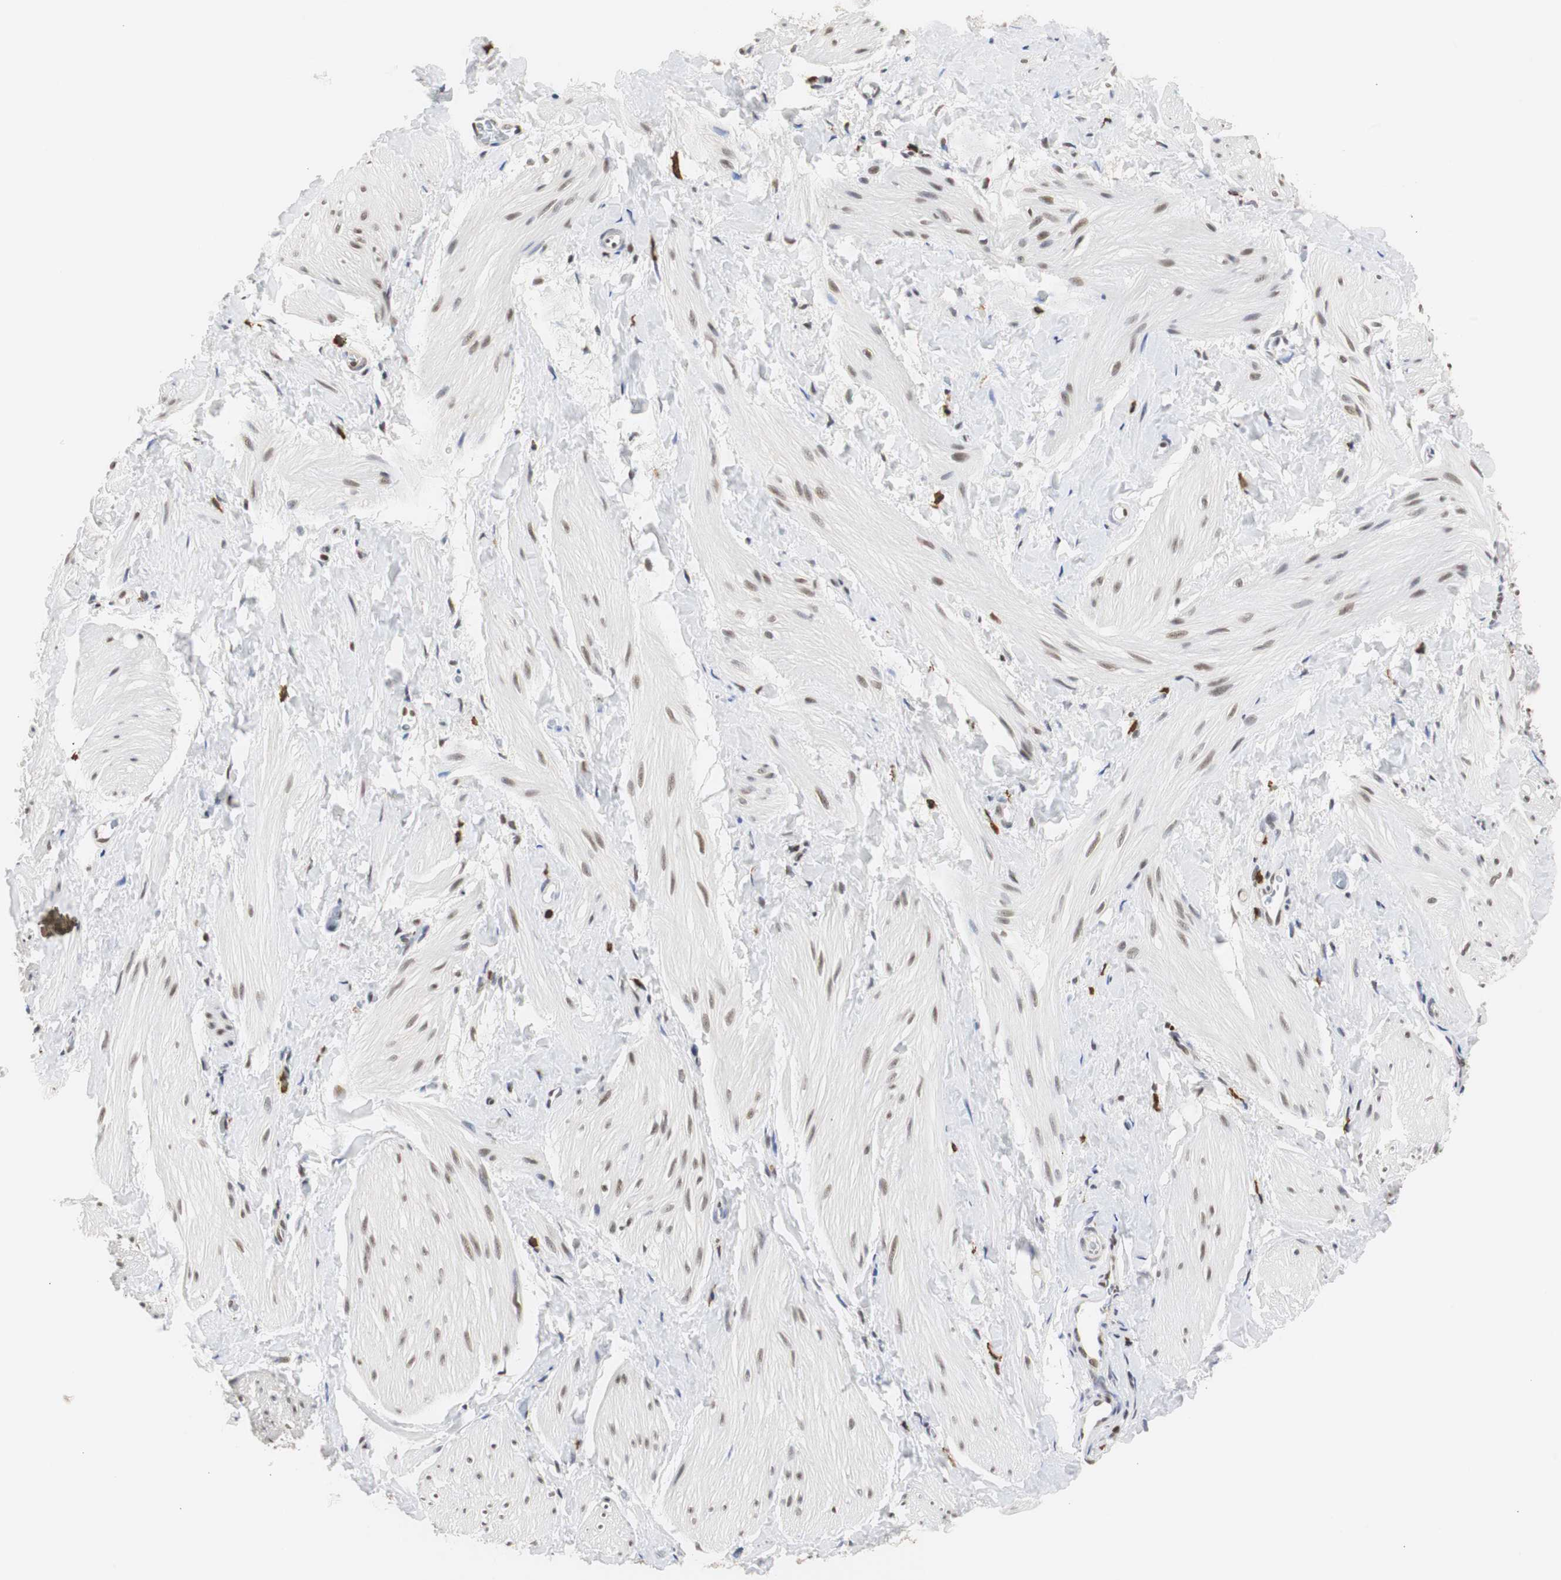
{"staining": {"intensity": "moderate", "quantity": "<25%", "location": "nuclear"}, "tissue": "smooth muscle", "cell_type": "Smooth muscle cells", "image_type": "normal", "snomed": [{"axis": "morphology", "description": "Normal tissue, NOS"}, {"axis": "topography", "description": "Smooth muscle"}], "caption": "Smooth muscle cells show moderate nuclear positivity in approximately <25% of cells in benign smooth muscle.", "gene": "ZFC3H1", "patient": {"sex": "male", "age": 16}}